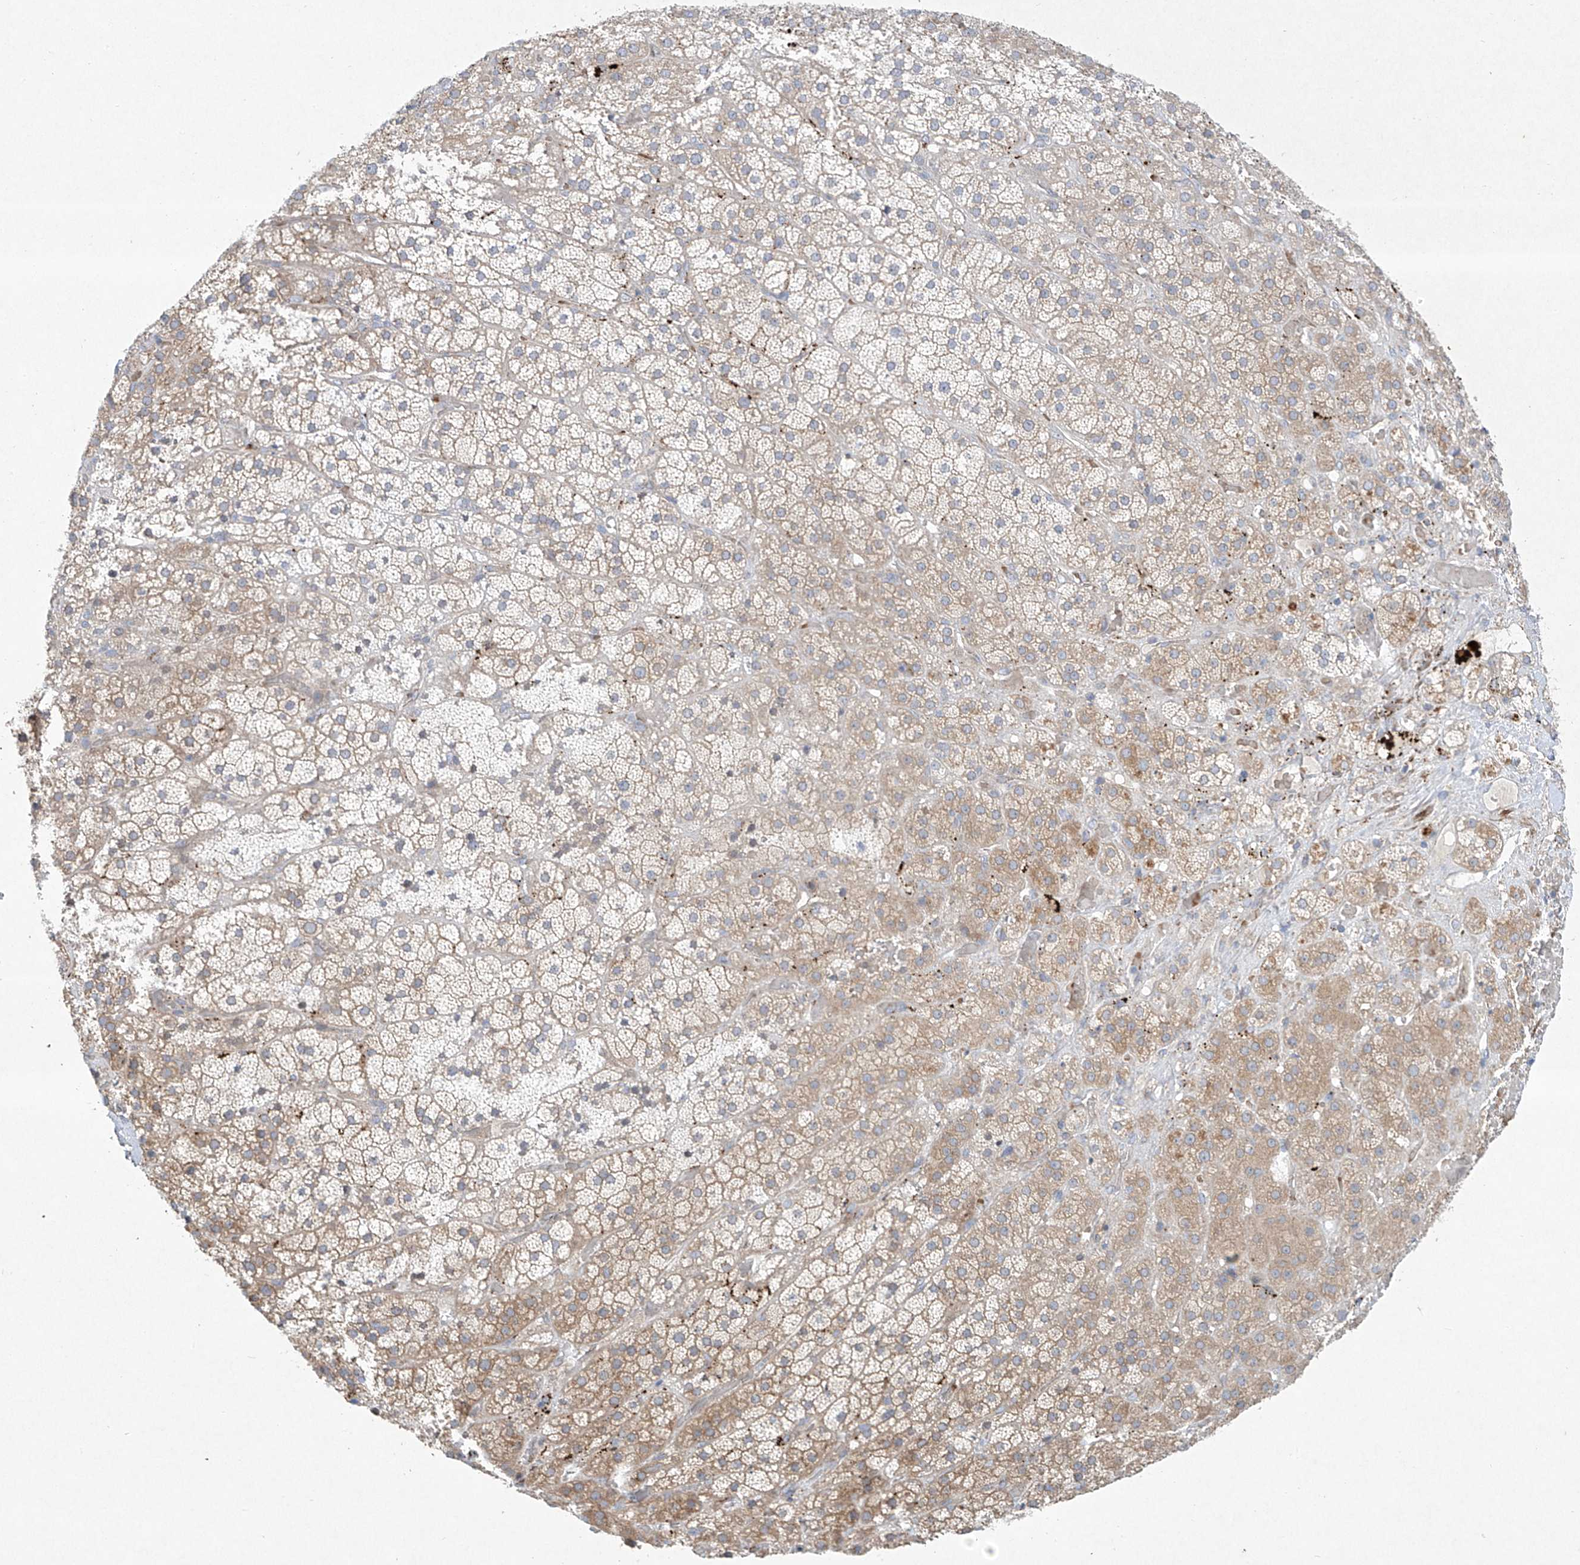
{"staining": {"intensity": "moderate", "quantity": "25%-75%", "location": "cytoplasmic/membranous"}, "tissue": "adrenal gland", "cell_type": "Glandular cells", "image_type": "normal", "snomed": [{"axis": "morphology", "description": "Normal tissue, NOS"}, {"axis": "topography", "description": "Adrenal gland"}], "caption": "Immunohistochemistry histopathology image of benign adrenal gland stained for a protein (brown), which exhibits medium levels of moderate cytoplasmic/membranous expression in about 25%-75% of glandular cells.", "gene": "TJAP1", "patient": {"sex": "male", "age": 57}}